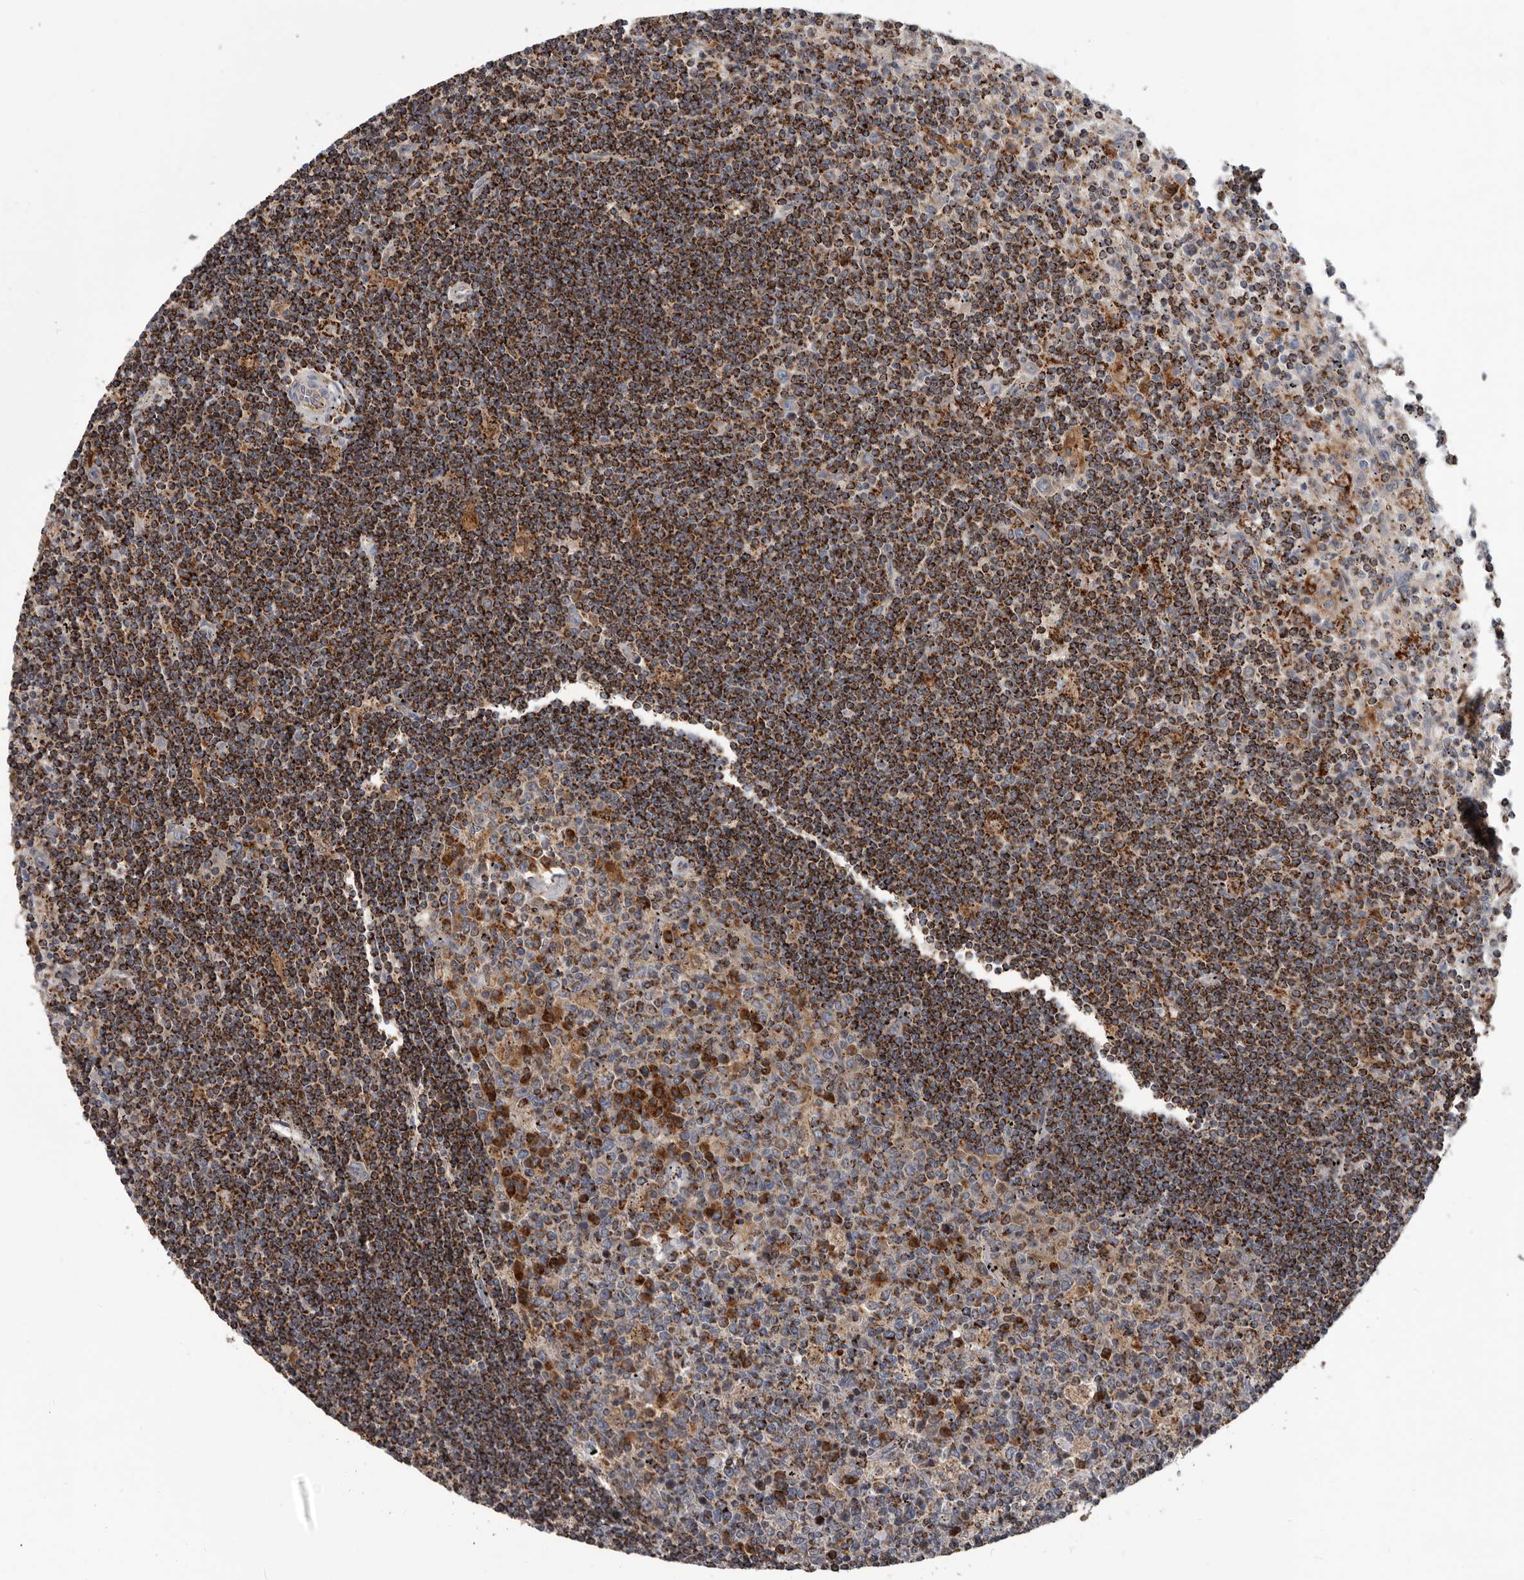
{"staining": {"intensity": "strong", "quantity": ">75%", "location": "cytoplasmic/membranous"}, "tissue": "lymphoma", "cell_type": "Tumor cells", "image_type": "cancer", "snomed": [{"axis": "morphology", "description": "Malignant lymphoma, non-Hodgkin's type, Low grade"}, {"axis": "topography", "description": "Spleen"}], "caption": "About >75% of tumor cells in human lymphoma display strong cytoplasmic/membranous protein staining as visualized by brown immunohistochemical staining.", "gene": "ALDH5A1", "patient": {"sex": "male", "age": 76}}